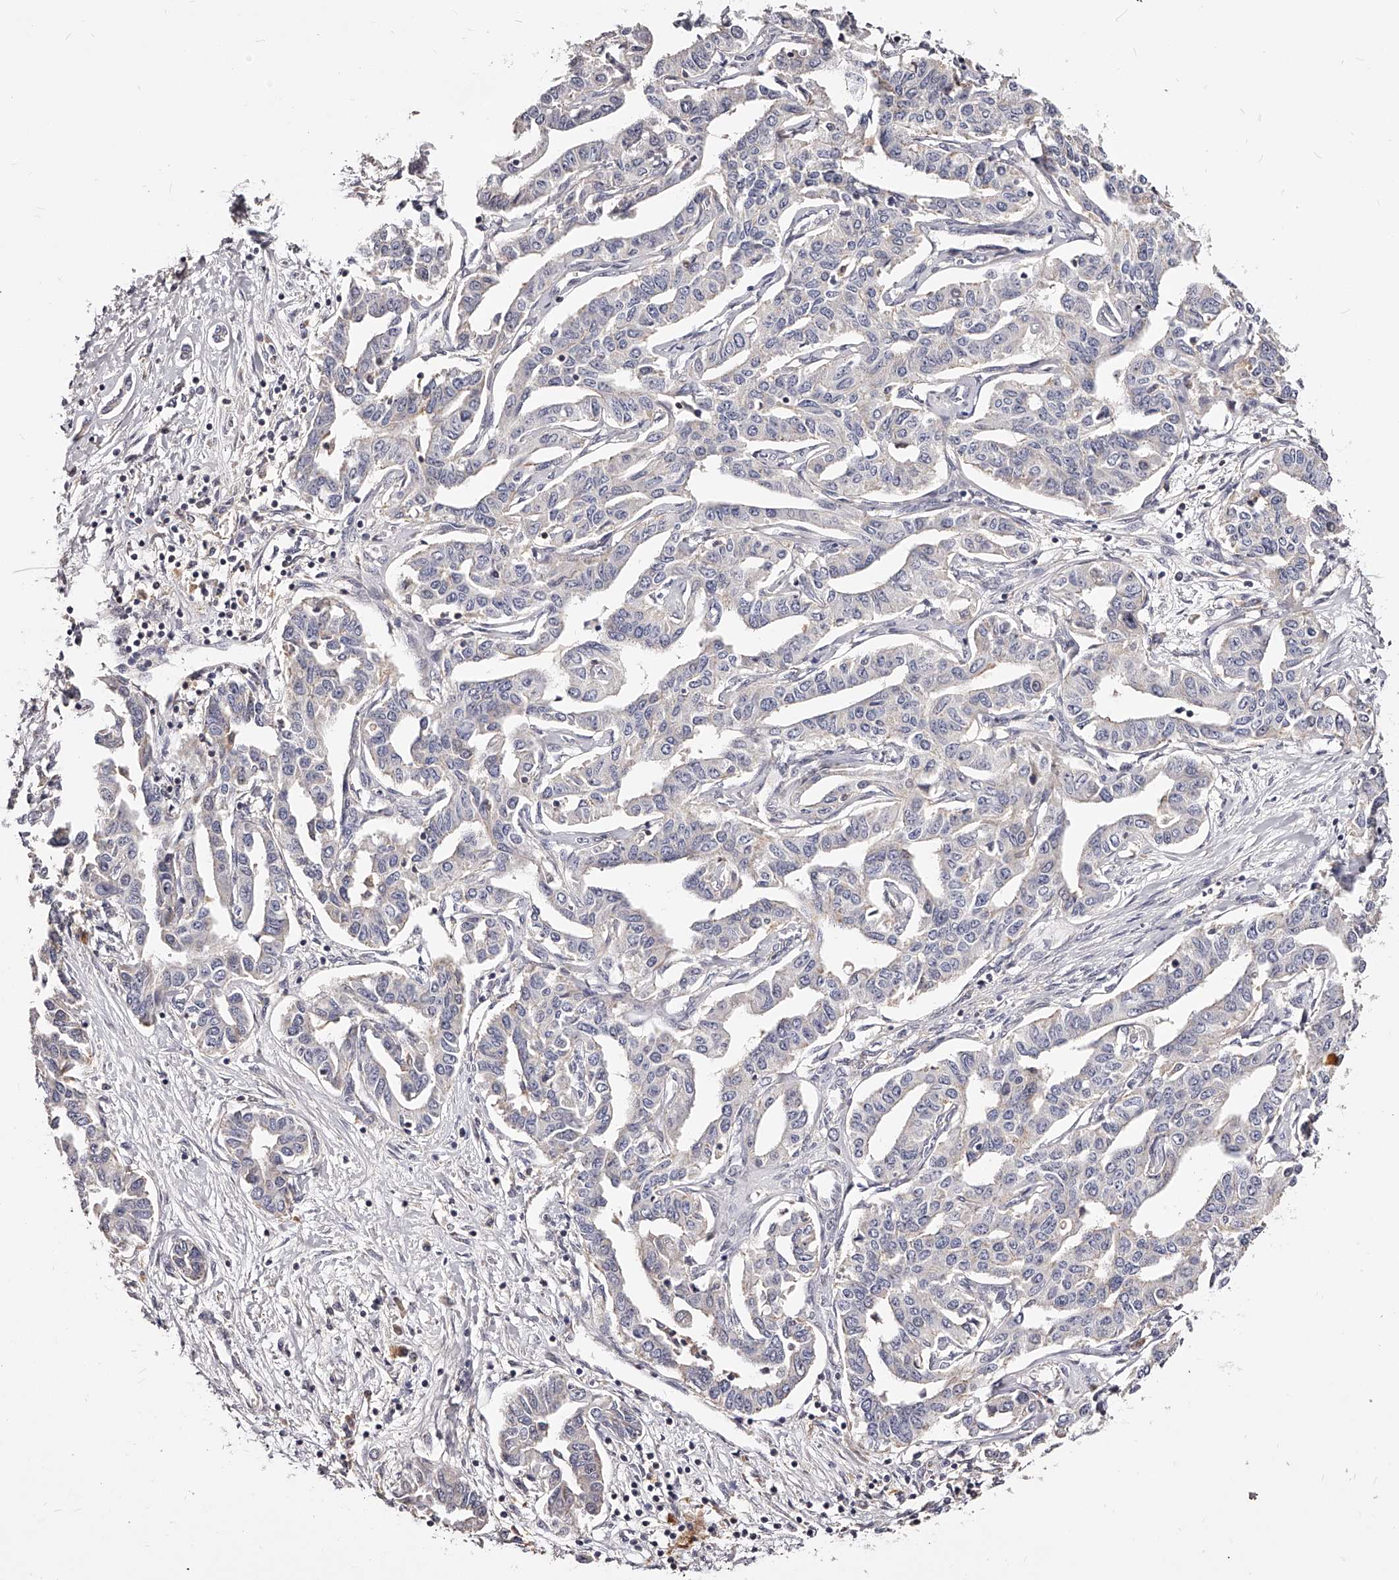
{"staining": {"intensity": "negative", "quantity": "none", "location": "none"}, "tissue": "liver cancer", "cell_type": "Tumor cells", "image_type": "cancer", "snomed": [{"axis": "morphology", "description": "Cholangiocarcinoma"}, {"axis": "topography", "description": "Liver"}], "caption": "There is no significant staining in tumor cells of cholangiocarcinoma (liver).", "gene": "PHACTR1", "patient": {"sex": "male", "age": 59}}